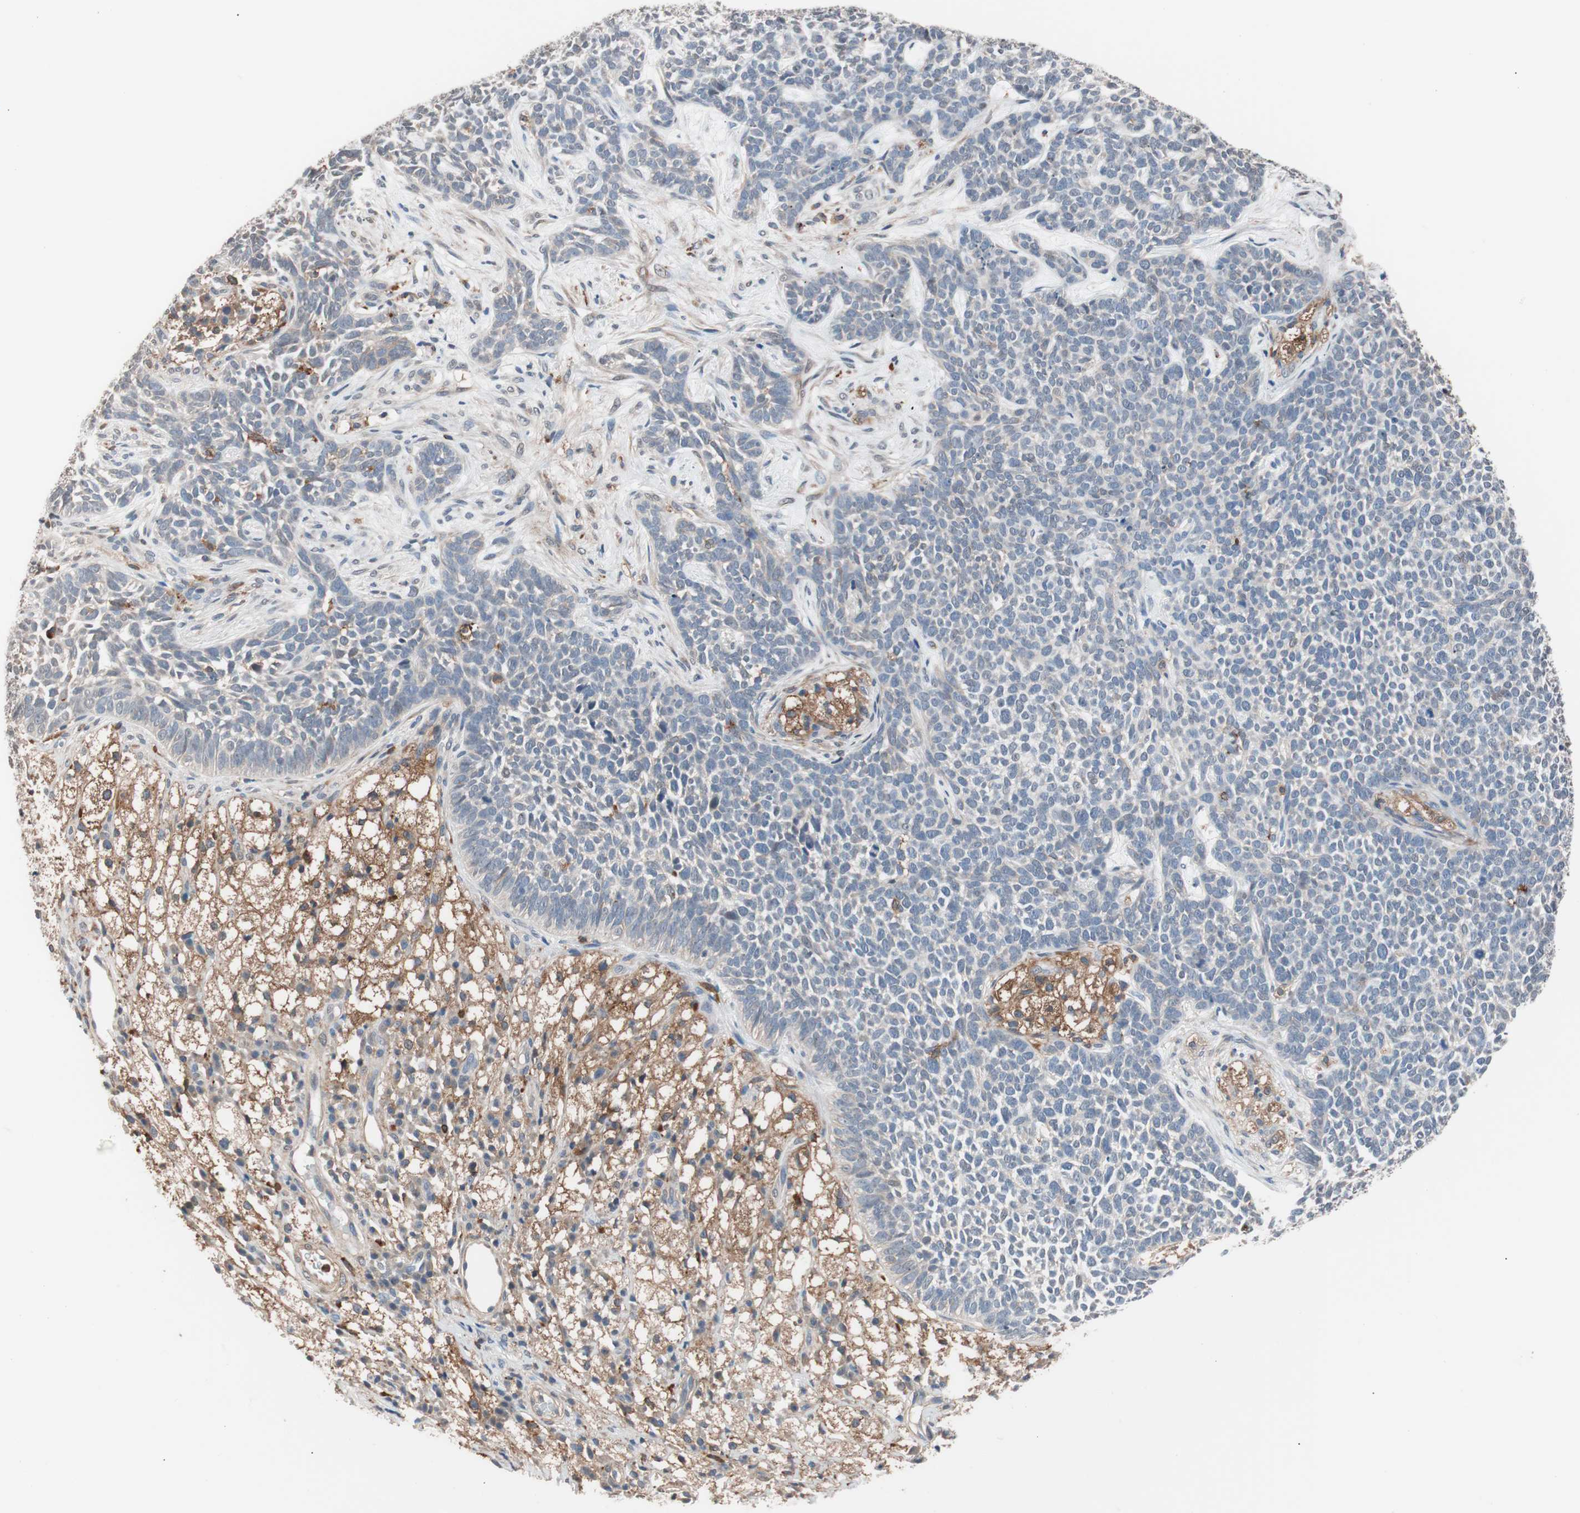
{"staining": {"intensity": "weak", "quantity": "<25%", "location": "cytoplasmic/membranous"}, "tissue": "skin cancer", "cell_type": "Tumor cells", "image_type": "cancer", "snomed": [{"axis": "morphology", "description": "Basal cell carcinoma"}, {"axis": "topography", "description": "Skin"}], "caption": "Human skin basal cell carcinoma stained for a protein using IHC reveals no positivity in tumor cells.", "gene": "LITAF", "patient": {"sex": "female", "age": 84}}